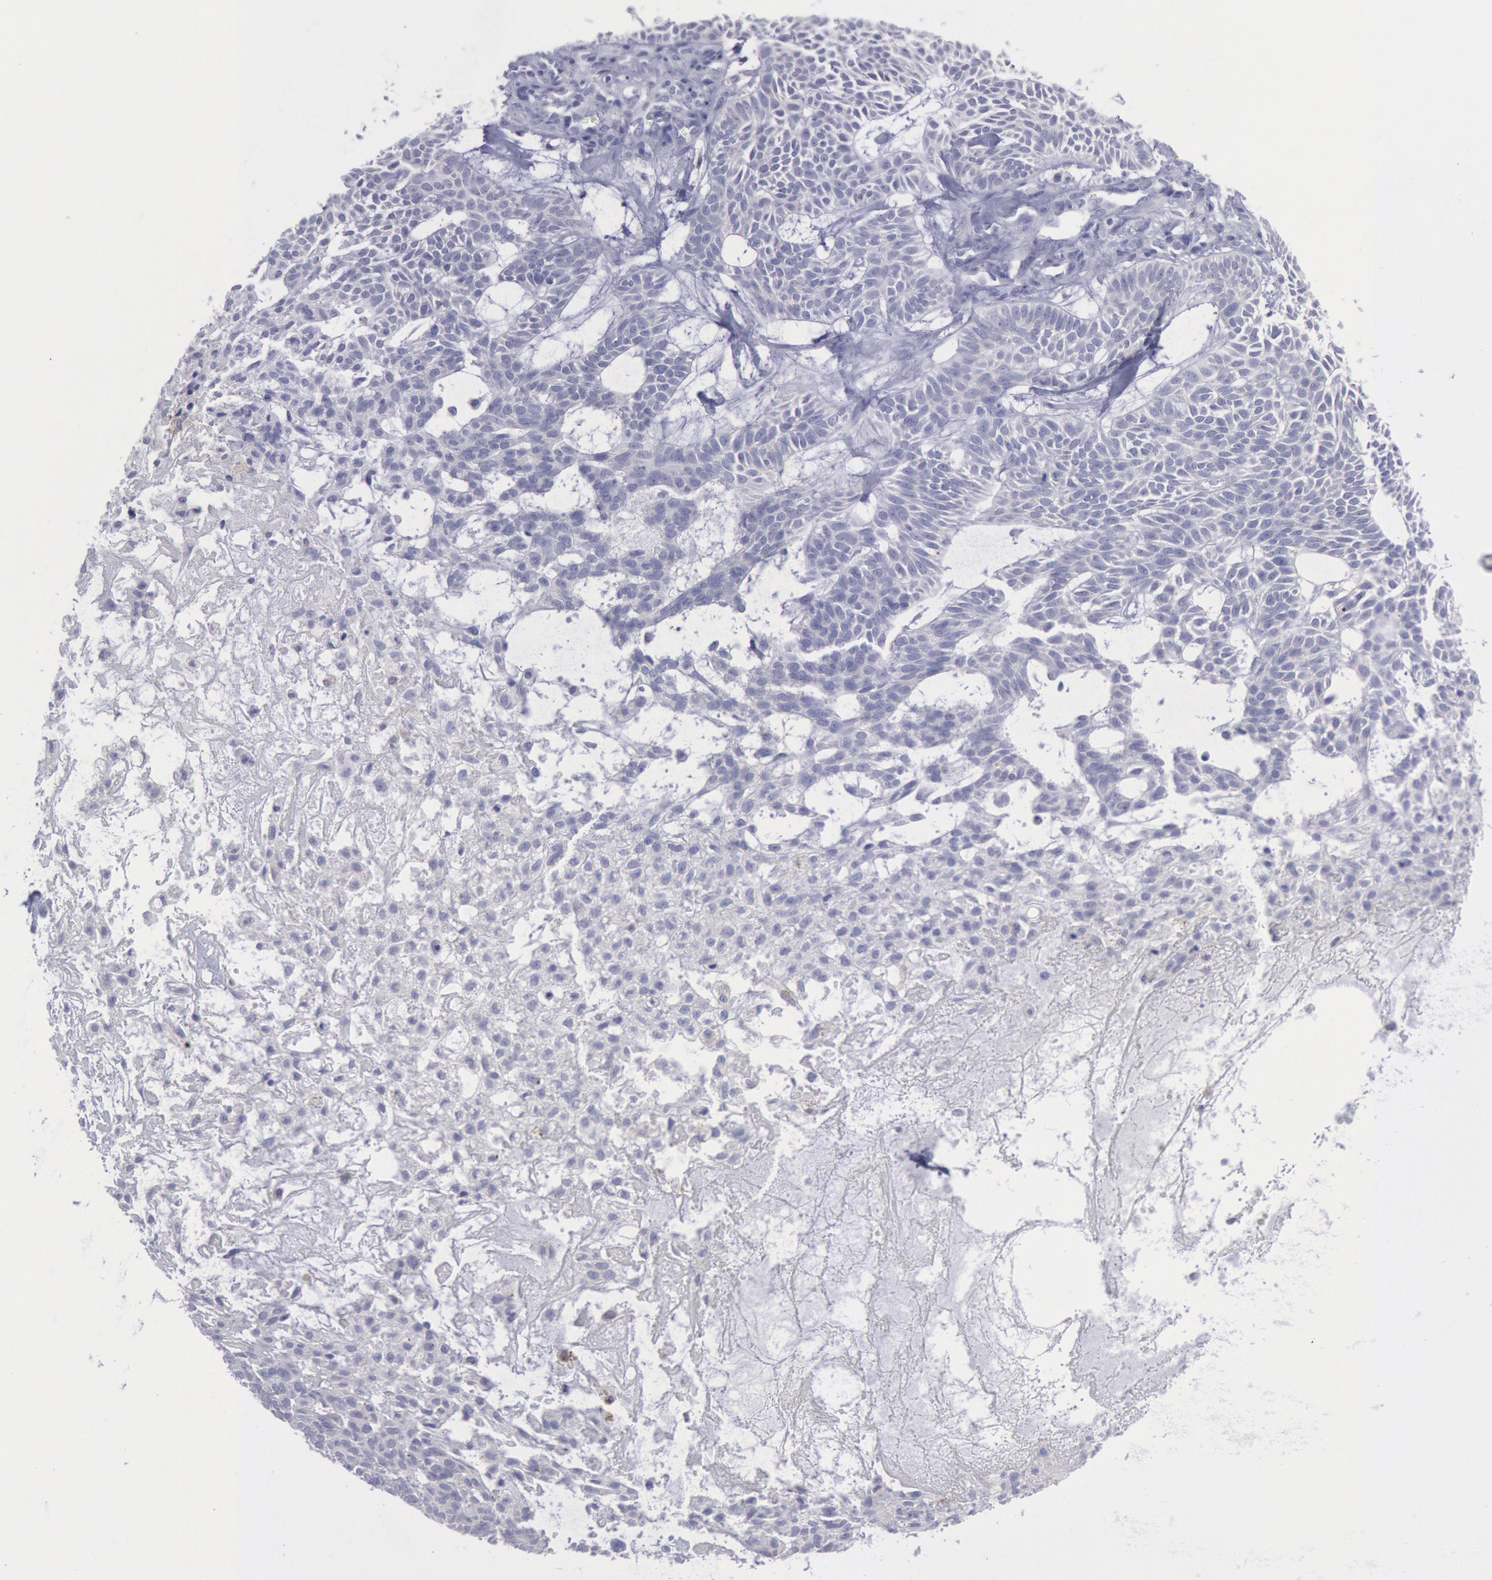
{"staining": {"intensity": "negative", "quantity": "none", "location": "none"}, "tissue": "skin cancer", "cell_type": "Tumor cells", "image_type": "cancer", "snomed": [{"axis": "morphology", "description": "Basal cell carcinoma"}, {"axis": "topography", "description": "Skin"}], "caption": "An immunohistochemistry micrograph of basal cell carcinoma (skin) is shown. There is no staining in tumor cells of basal cell carcinoma (skin).", "gene": "MYH7", "patient": {"sex": "male", "age": 75}}